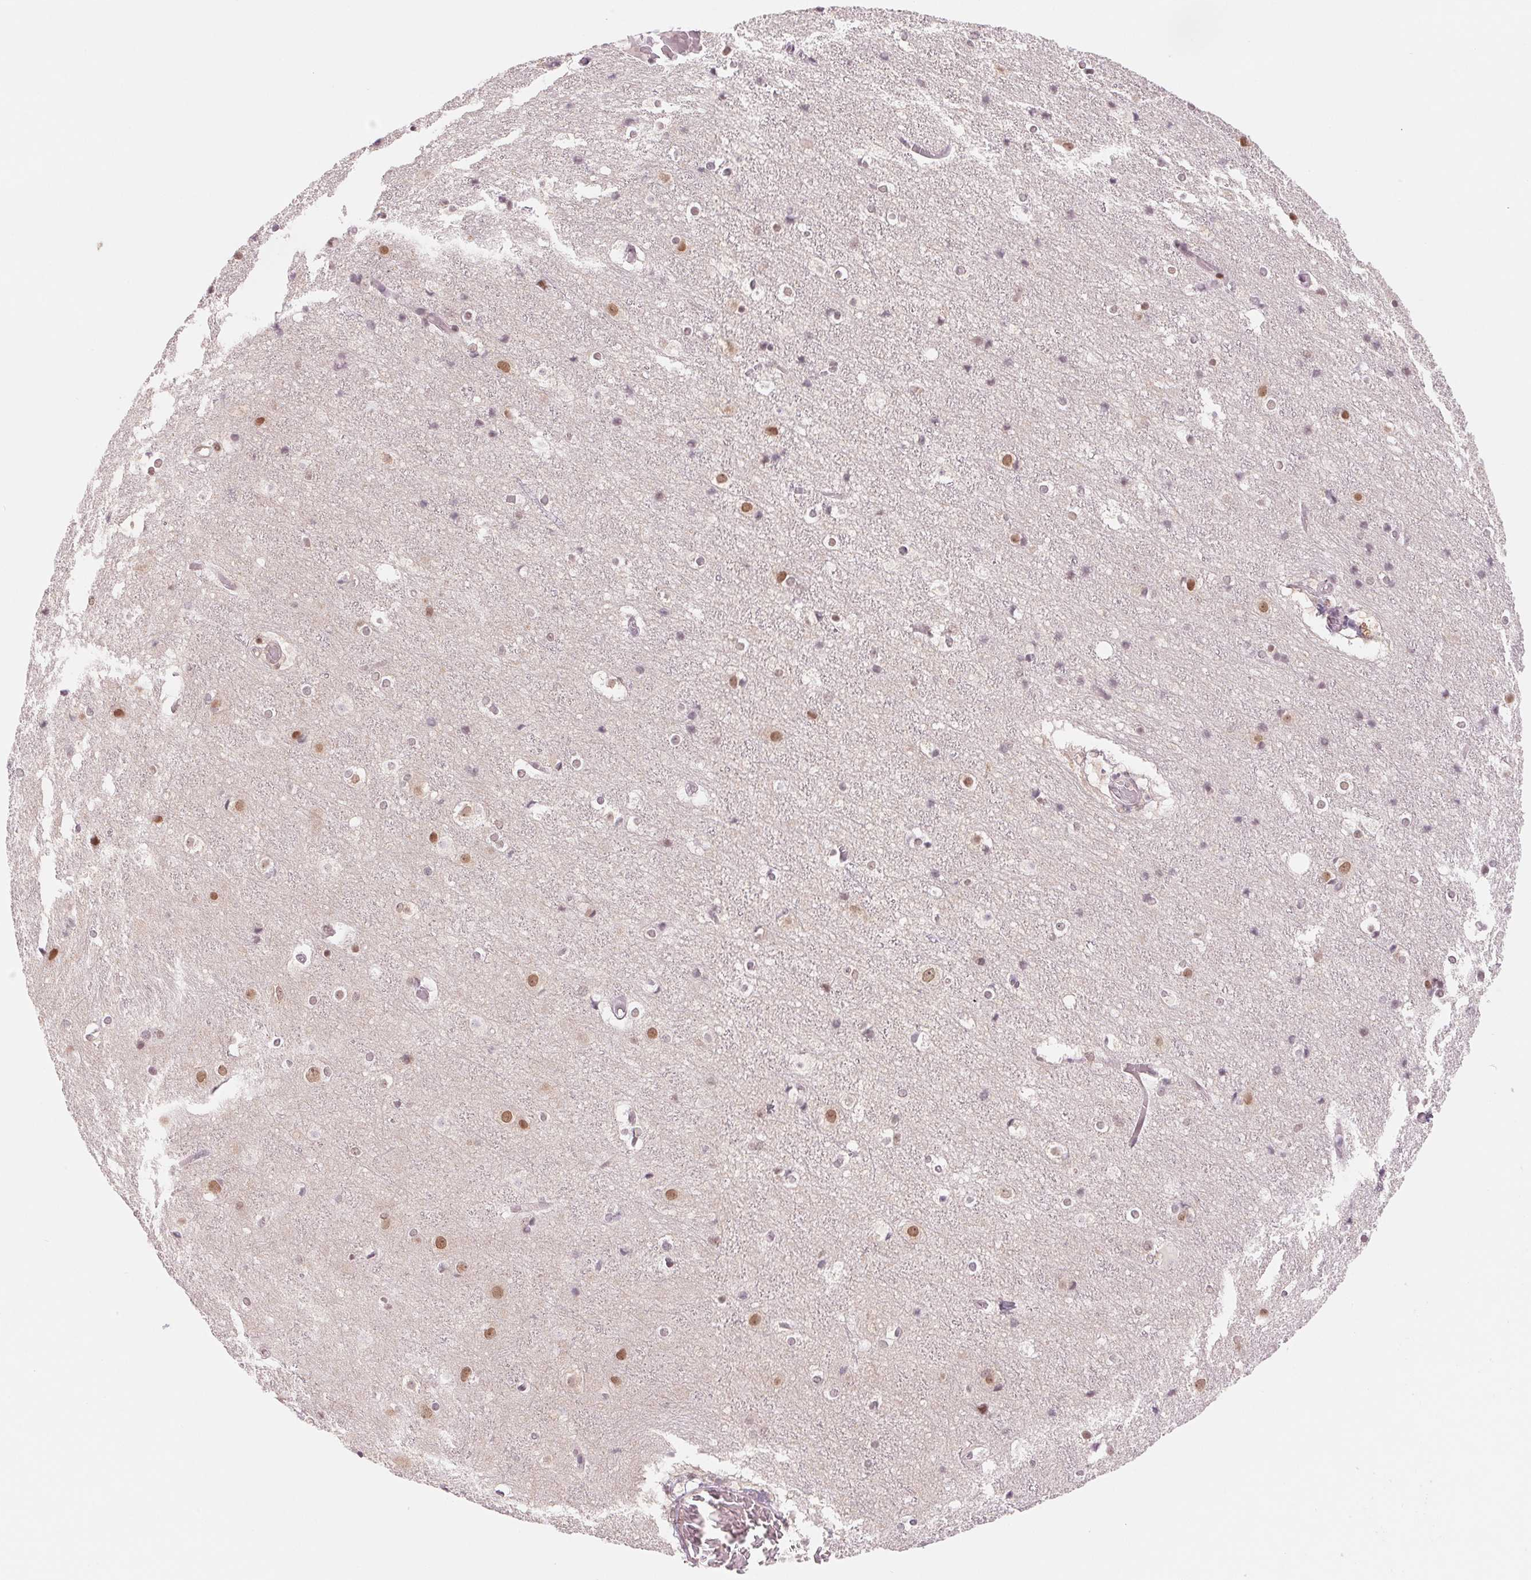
{"staining": {"intensity": "weak", "quantity": "25%-75%", "location": "cytoplasmic/membranous,nuclear"}, "tissue": "cerebral cortex", "cell_type": "Endothelial cells", "image_type": "normal", "snomed": [{"axis": "morphology", "description": "Normal tissue, NOS"}, {"axis": "topography", "description": "Cerebral cortex"}], "caption": "Immunohistochemical staining of unremarkable cerebral cortex shows weak cytoplasmic/membranous,nuclear protein staining in approximately 25%-75% of endothelial cells. (DAB IHC, brown staining for protein, blue staining for nuclei).", "gene": "DNAJB6", "patient": {"sex": "female", "age": 52}}